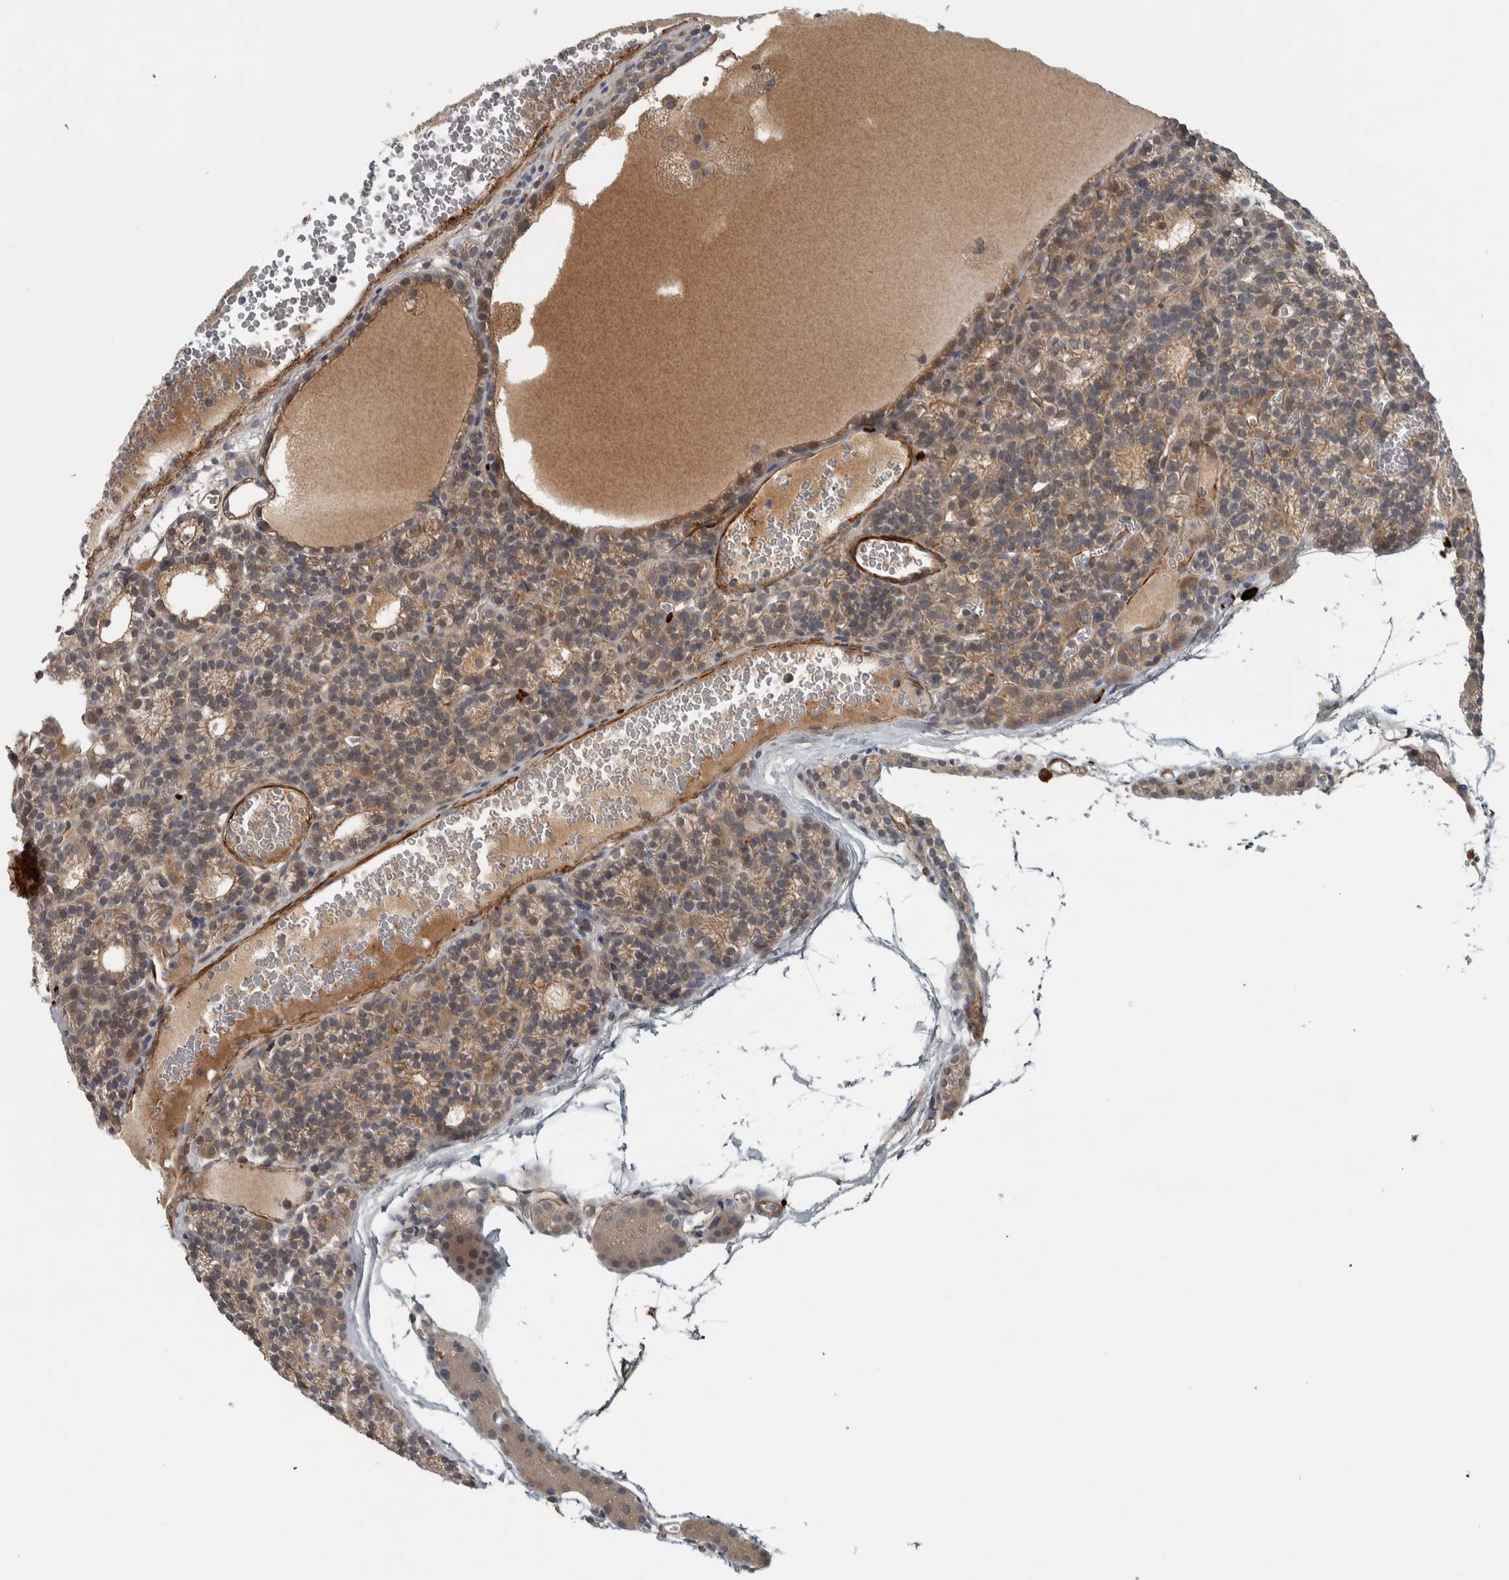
{"staining": {"intensity": "weak", "quantity": ">75%", "location": "cytoplasmic/membranous"}, "tissue": "parathyroid gland", "cell_type": "Glandular cells", "image_type": "normal", "snomed": [{"axis": "morphology", "description": "Normal tissue, NOS"}, {"axis": "morphology", "description": "Adenoma, NOS"}, {"axis": "topography", "description": "Parathyroid gland"}], "caption": "Weak cytoplasmic/membranous positivity is seen in about >75% of glandular cells in normal parathyroid gland. The staining is performed using DAB (3,3'-diaminobenzidine) brown chromogen to label protein expression. The nuclei are counter-stained blue using hematoxylin.", "gene": "LBHD1", "patient": {"sex": "female", "age": 58}}